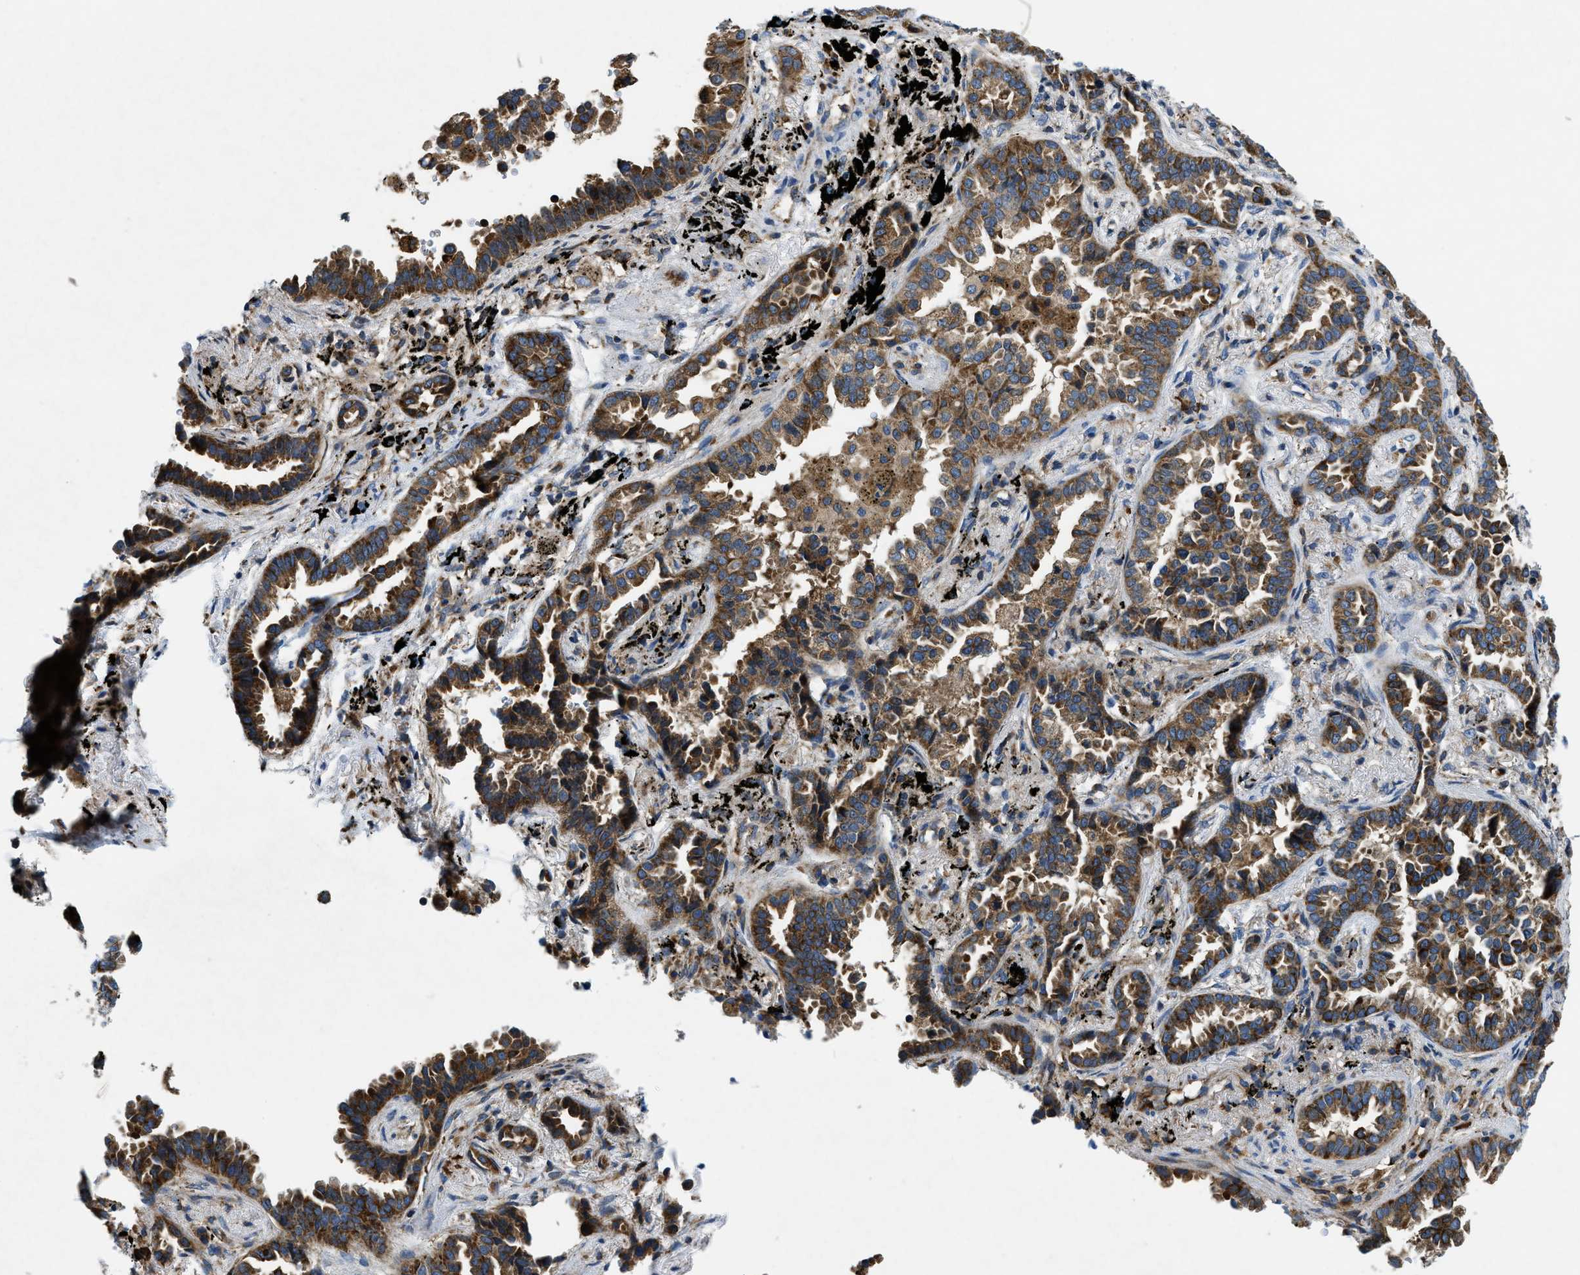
{"staining": {"intensity": "strong", "quantity": ">75%", "location": "cytoplasmic/membranous"}, "tissue": "lung cancer", "cell_type": "Tumor cells", "image_type": "cancer", "snomed": [{"axis": "morphology", "description": "Normal tissue, NOS"}, {"axis": "morphology", "description": "Adenocarcinoma, NOS"}, {"axis": "topography", "description": "Lung"}], "caption": "Tumor cells exhibit strong cytoplasmic/membranous staining in about >75% of cells in lung cancer (adenocarcinoma). (IHC, brightfield microscopy, high magnification).", "gene": "CSPG4", "patient": {"sex": "male", "age": 59}}